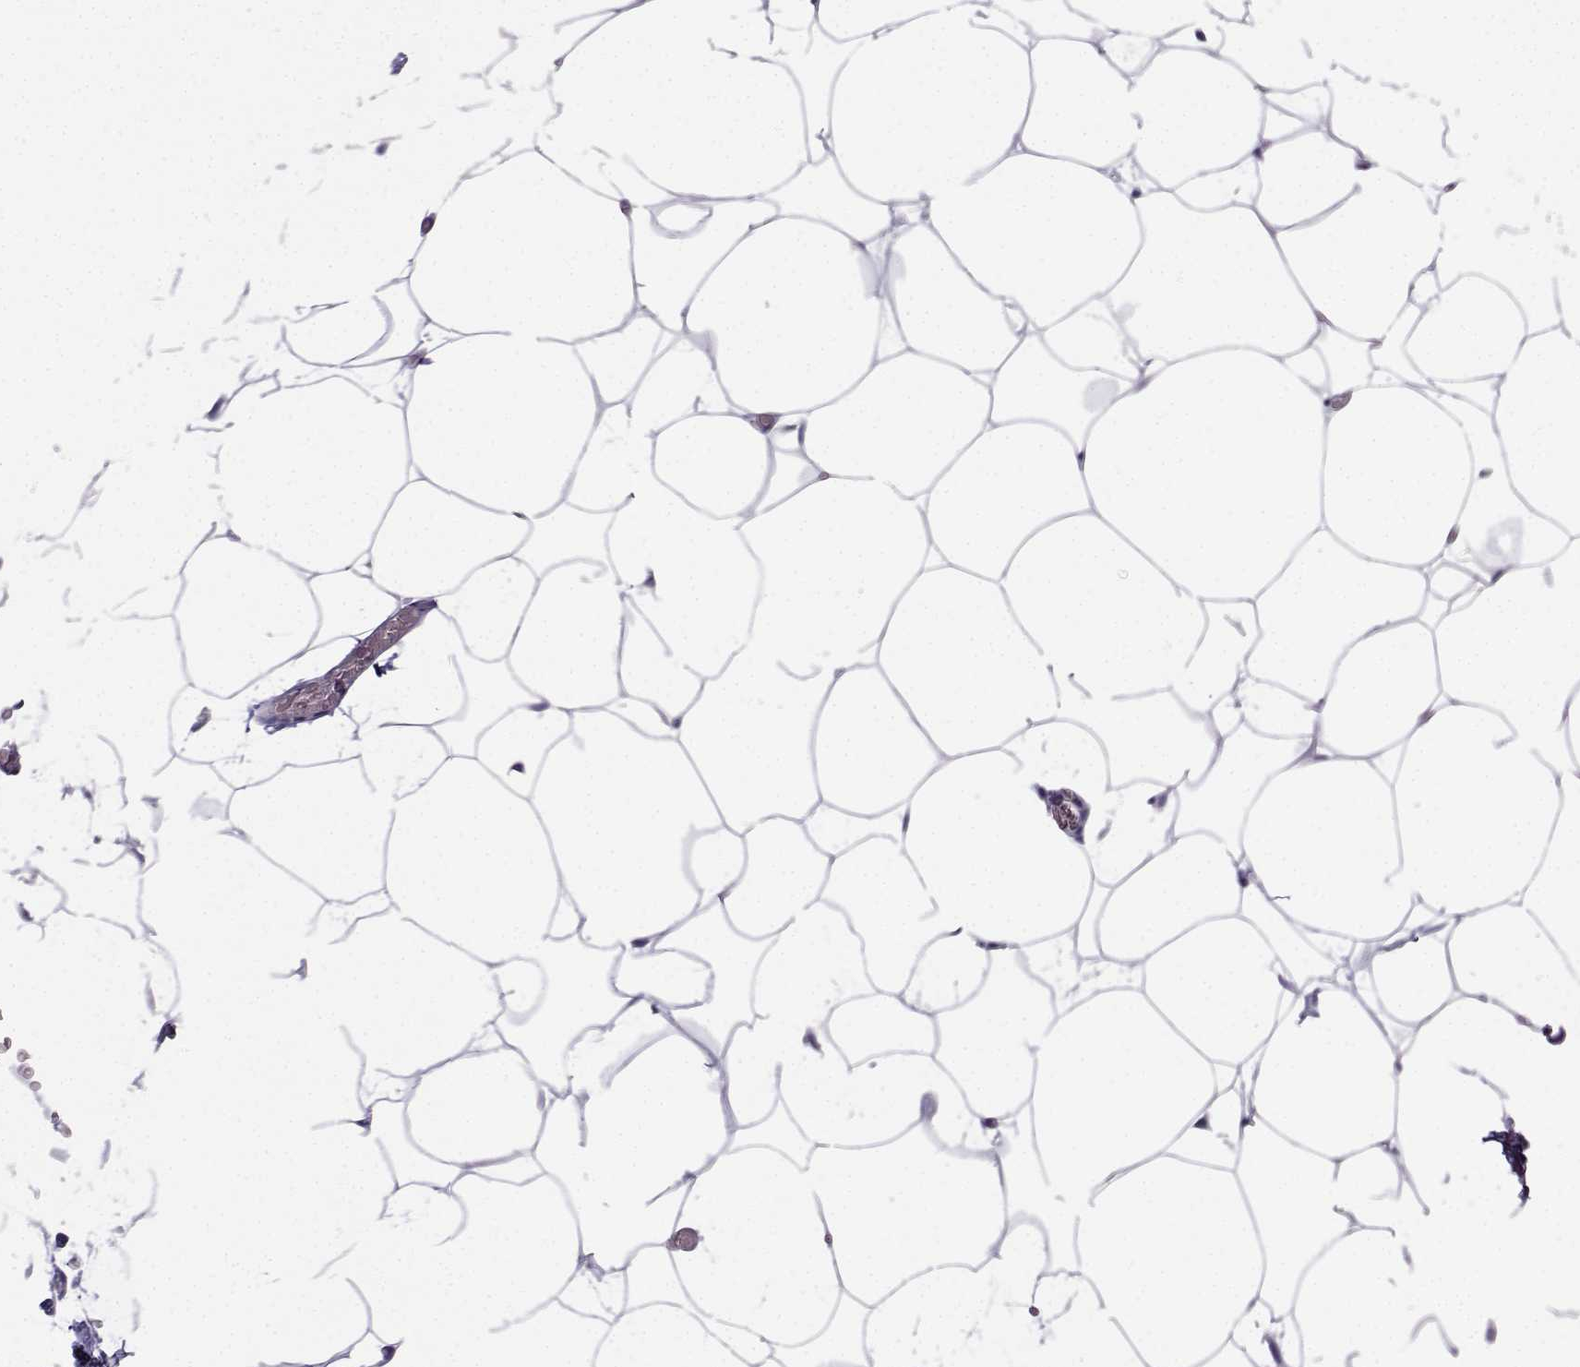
{"staining": {"intensity": "negative", "quantity": "none", "location": "none"}, "tissue": "adipose tissue", "cell_type": "Adipocytes", "image_type": "normal", "snomed": [{"axis": "morphology", "description": "Normal tissue, NOS"}, {"axis": "topography", "description": "Adipose tissue"}], "caption": "High power microscopy image of an immunohistochemistry (IHC) photomicrograph of unremarkable adipose tissue, revealing no significant positivity in adipocytes. Nuclei are stained in blue.", "gene": "MRGBP", "patient": {"sex": "male", "age": 57}}